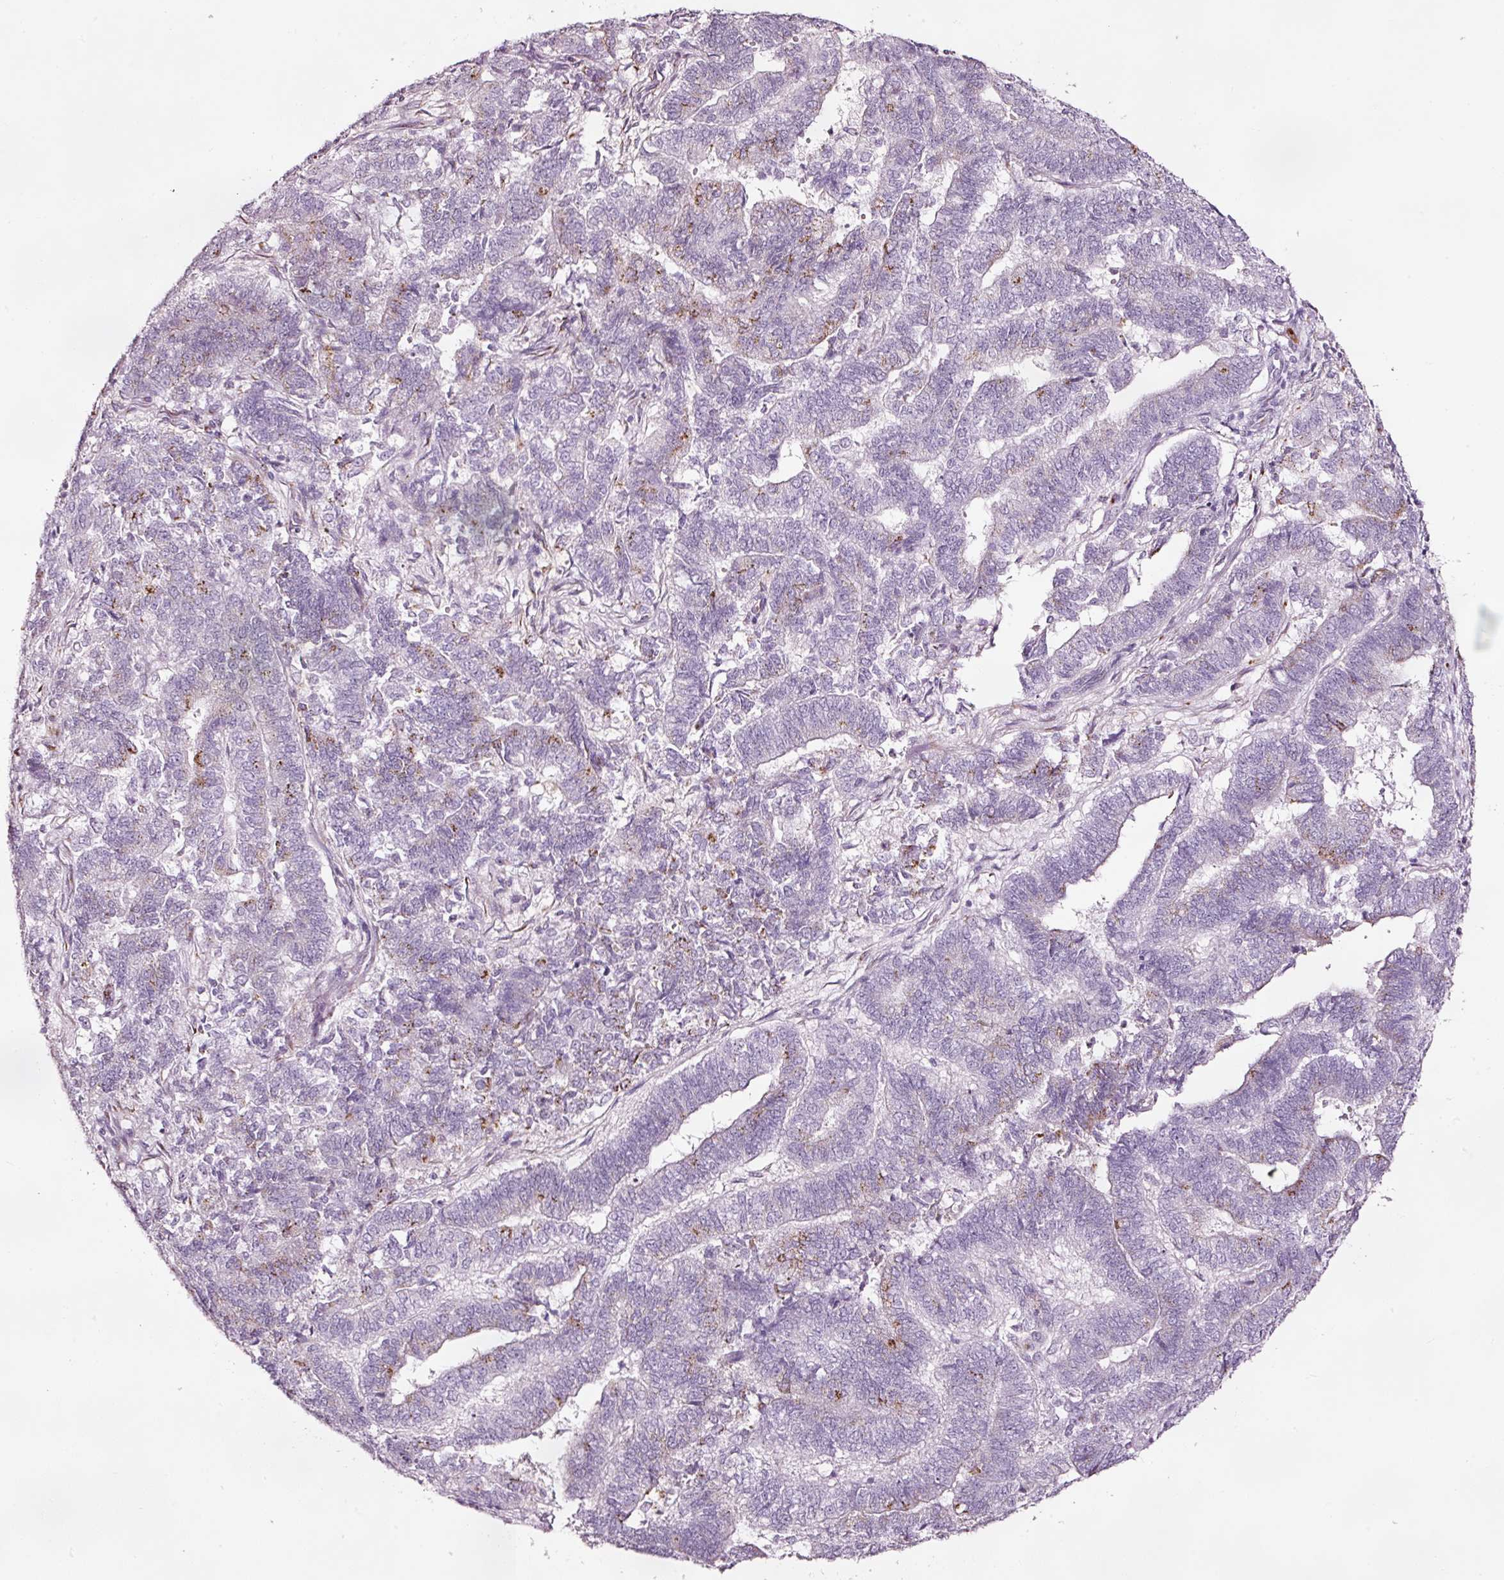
{"staining": {"intensity": "moderate", "quantity": "25%-75%", "location": "cytoplasmic/membranous"}, "tissue": "endometrial cancer", "cell_type": "Tumor cells", "image_type": "cancer", "snomed": [{"axis": "morphology", "description": "Adenocarcinoma, NOS"}, {"axis": "topography", "description": "Endometrium"}], "caption": "IHC of endometrial cancer reveals medium levels of moderate cytoplasmic/membranous staining in approximately 25%-75% of tumor cells.", "gene": "SDF4", "patient": {"sex": "female", "age": 72}}